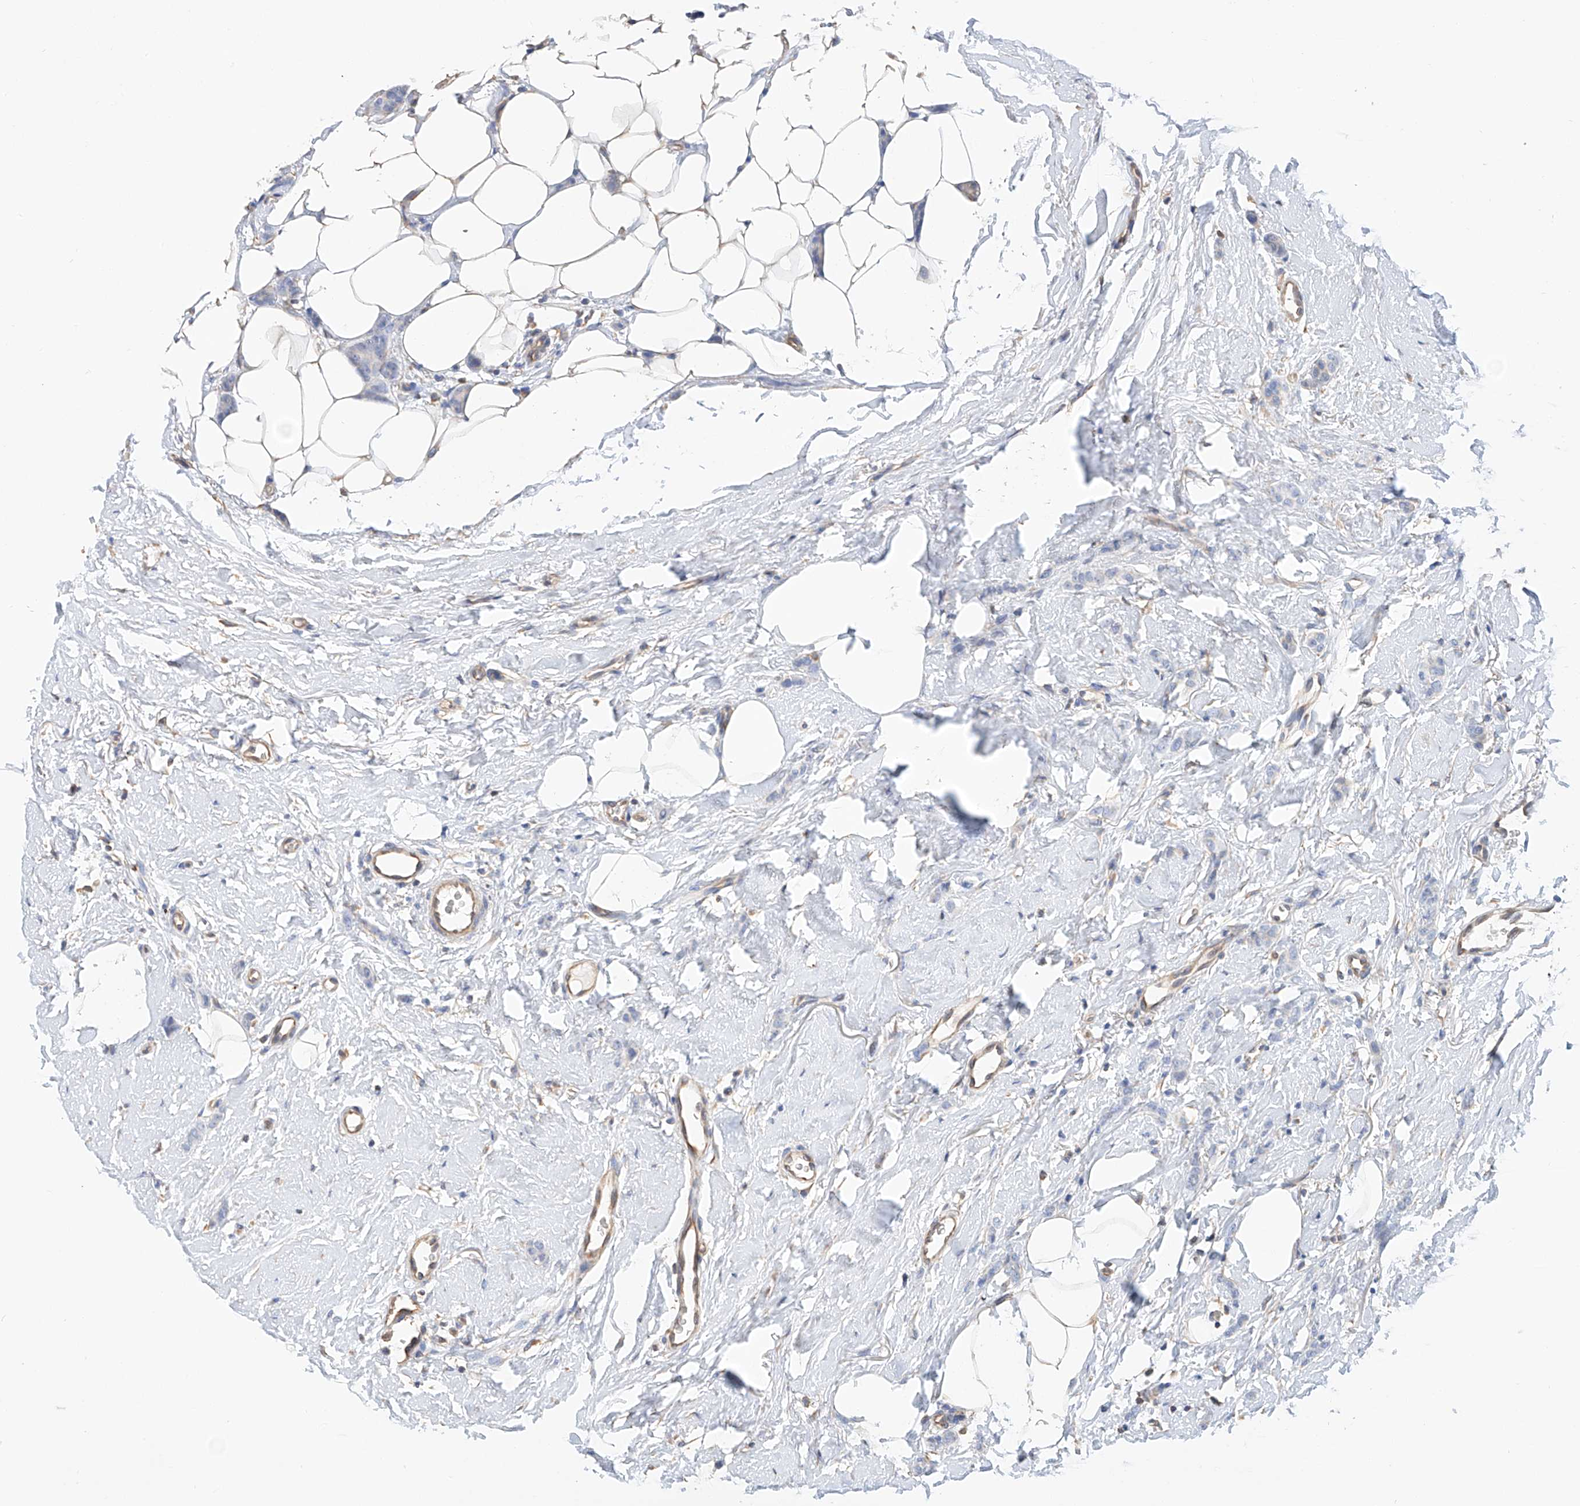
{"staining": {"intensity": "negative", "quantity": "none", "location": "none"}, "tissue": "breast cancer", "cell_type": "Tumor cells", "image_type": "cancer", "snomed": [{"axis": "morphology", "description": "Lobular carcinoma"}, {"axis": "topography", "description": "Skin"}, {"axis": "topography", "description": "Breast"}], "caption": "IHC histopathology image of breast cancer stained for a protein (brown), which demonstrates no expression in tumor cells.", "gene": "NDUFV3", "patient": {"sex": "female", "age": 46}}